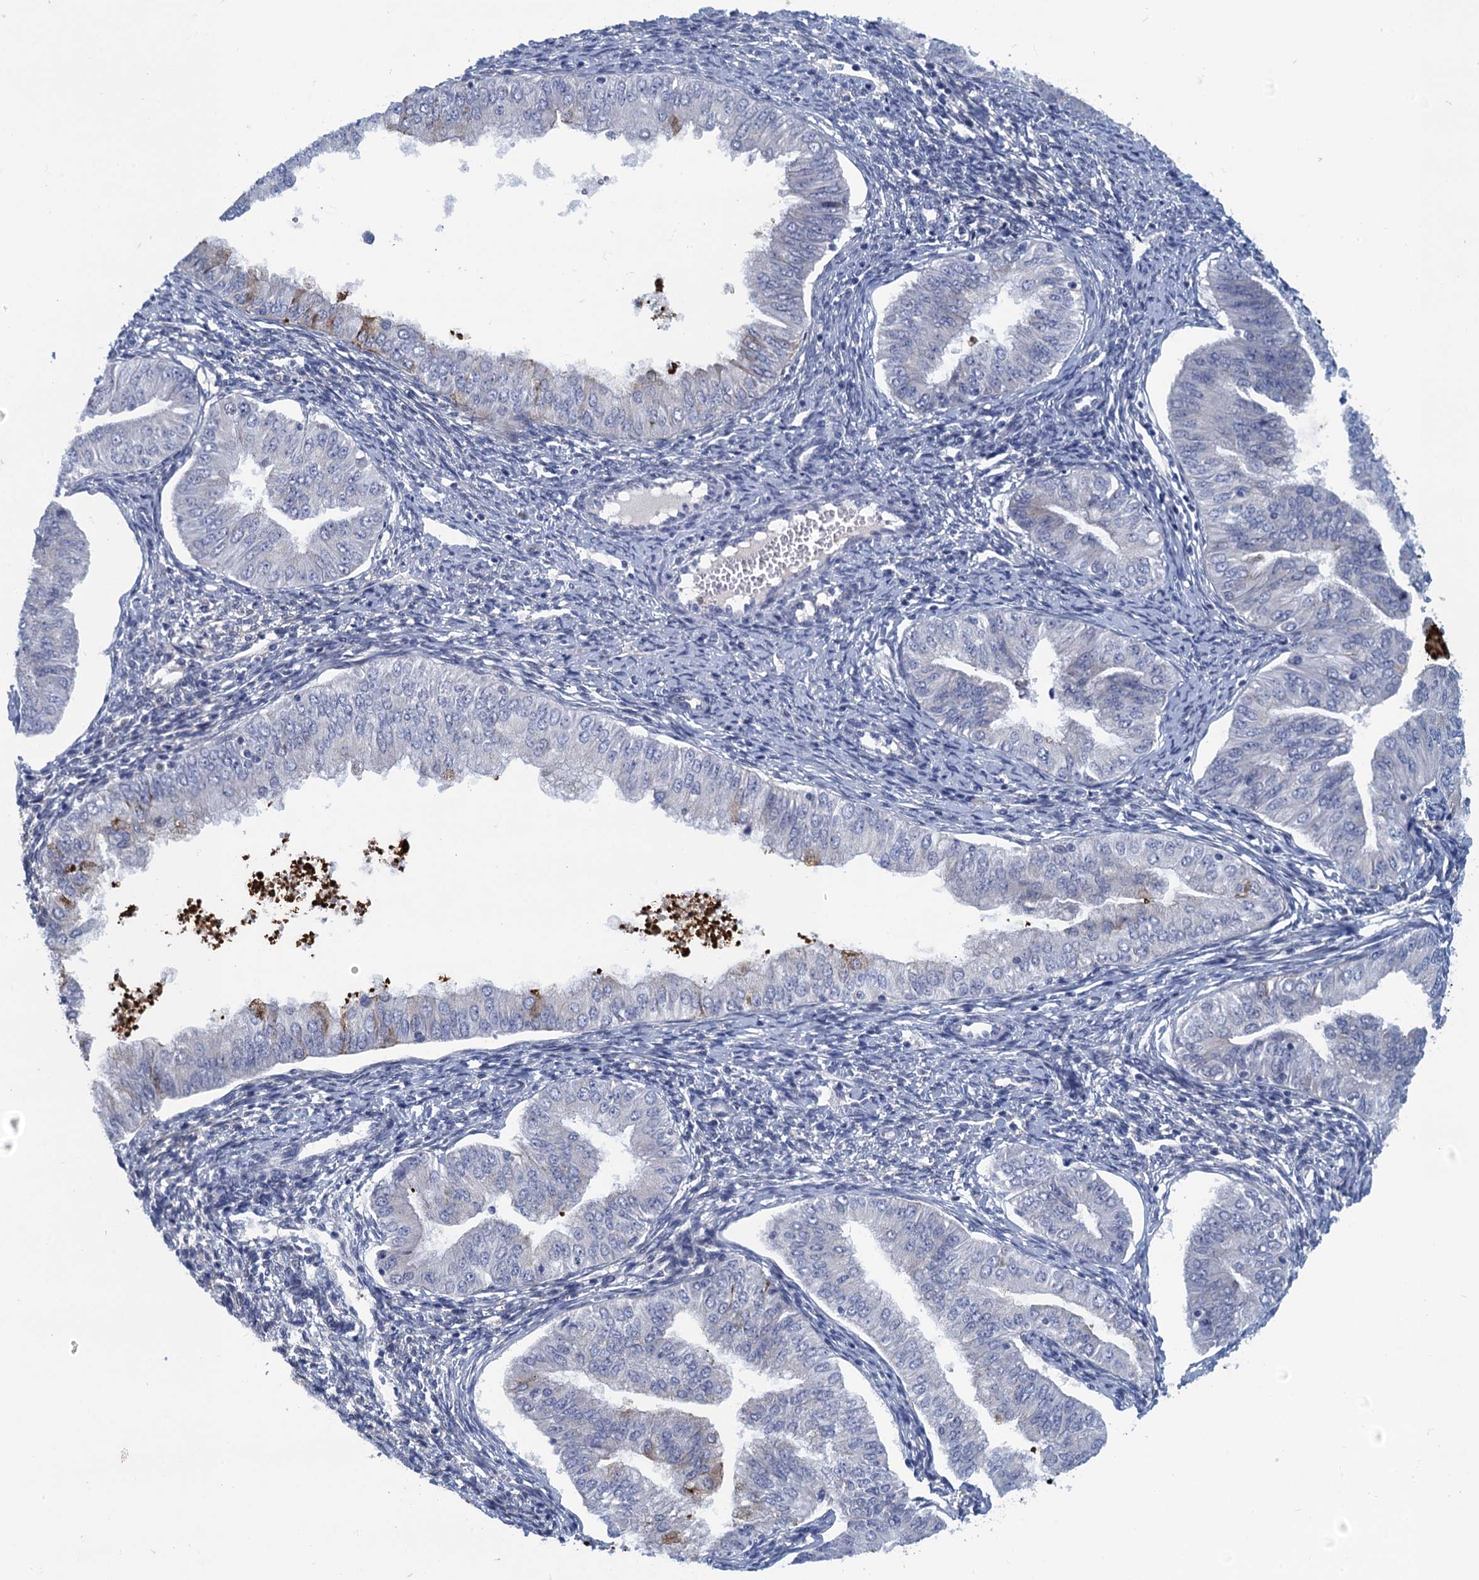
{"staining": {"intensity": "negative", "quantity": "none", "location": "none"}, "tissue": "endometrial cancer", "cell_type": "Tumor cells", "image_type": "cancer", "snomed": [{"axis": "morphology", "description": "Normal tissue, NOS"}, {"axis": "morphology", "description": "Adenocarcinoma, NOS"}, {"axis": "topography", "description": "Endometrium"}], "caption": "A micrograph of endometrial adenocarcinoma stained for a protein exhibits no brown staining in tumor cells. Nuclei are stained in blue.", "gene": "SCEL", "patient": {"sex": "female", "age": 53}}